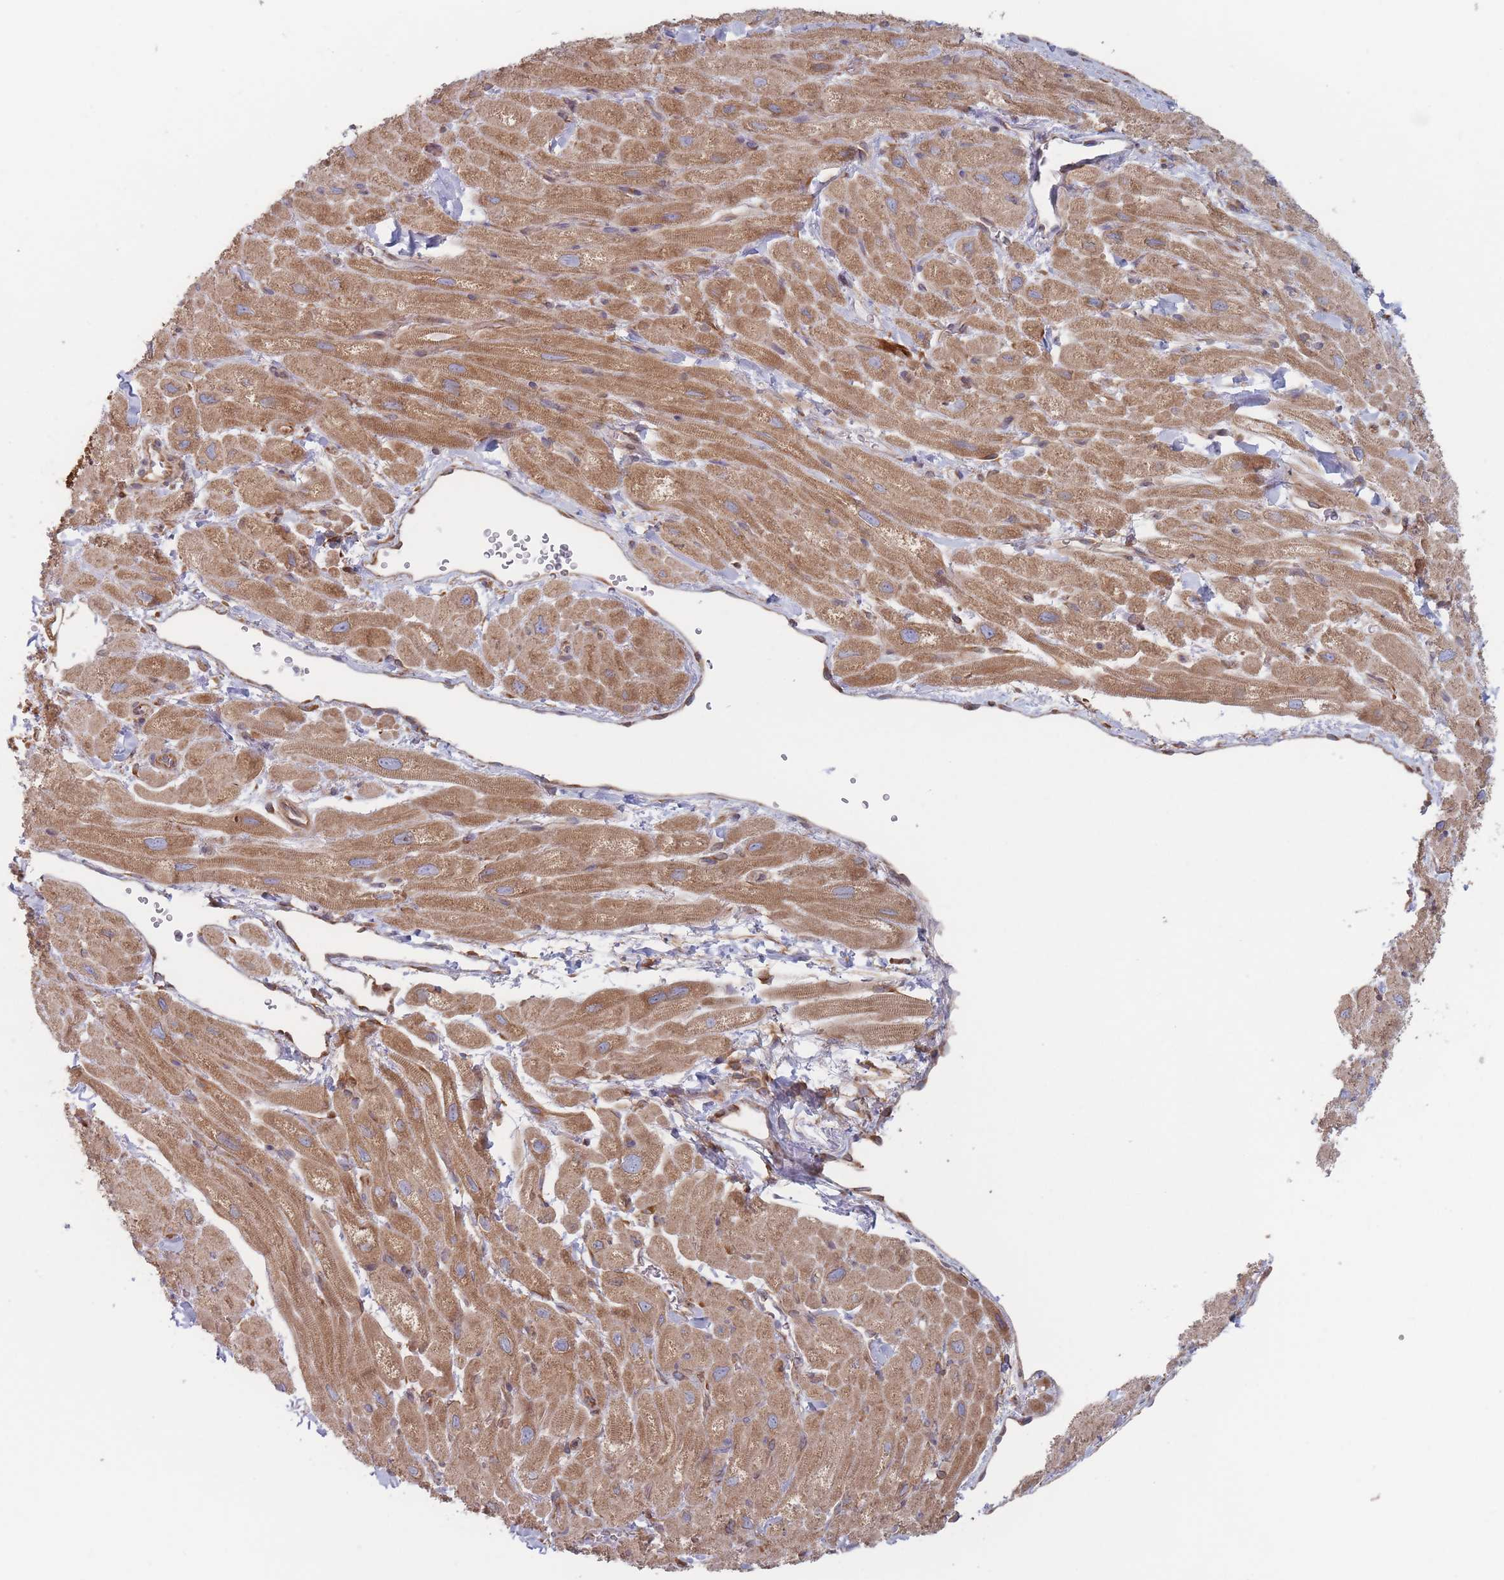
{"staining": {"intensity": "moderate", "quantity": ">75%", "location": "cytoplasmic/membranous"}, "tissue": "heart muscle", "cell_type": "Cardiomyocytes", "image_type": "normal", "snomed": [{"axis": "morphology", "description": "Normal tissue, NOS"}, {"axis": "topography", "description": "Heart"}], "caption": "Cardiomyocytes reveal moderate cytoplasmic/membranous staining in about >75% of cells in benign heart muscle.", "gene": "KDSR", "patient": {"sex": "male", "age": 65}}